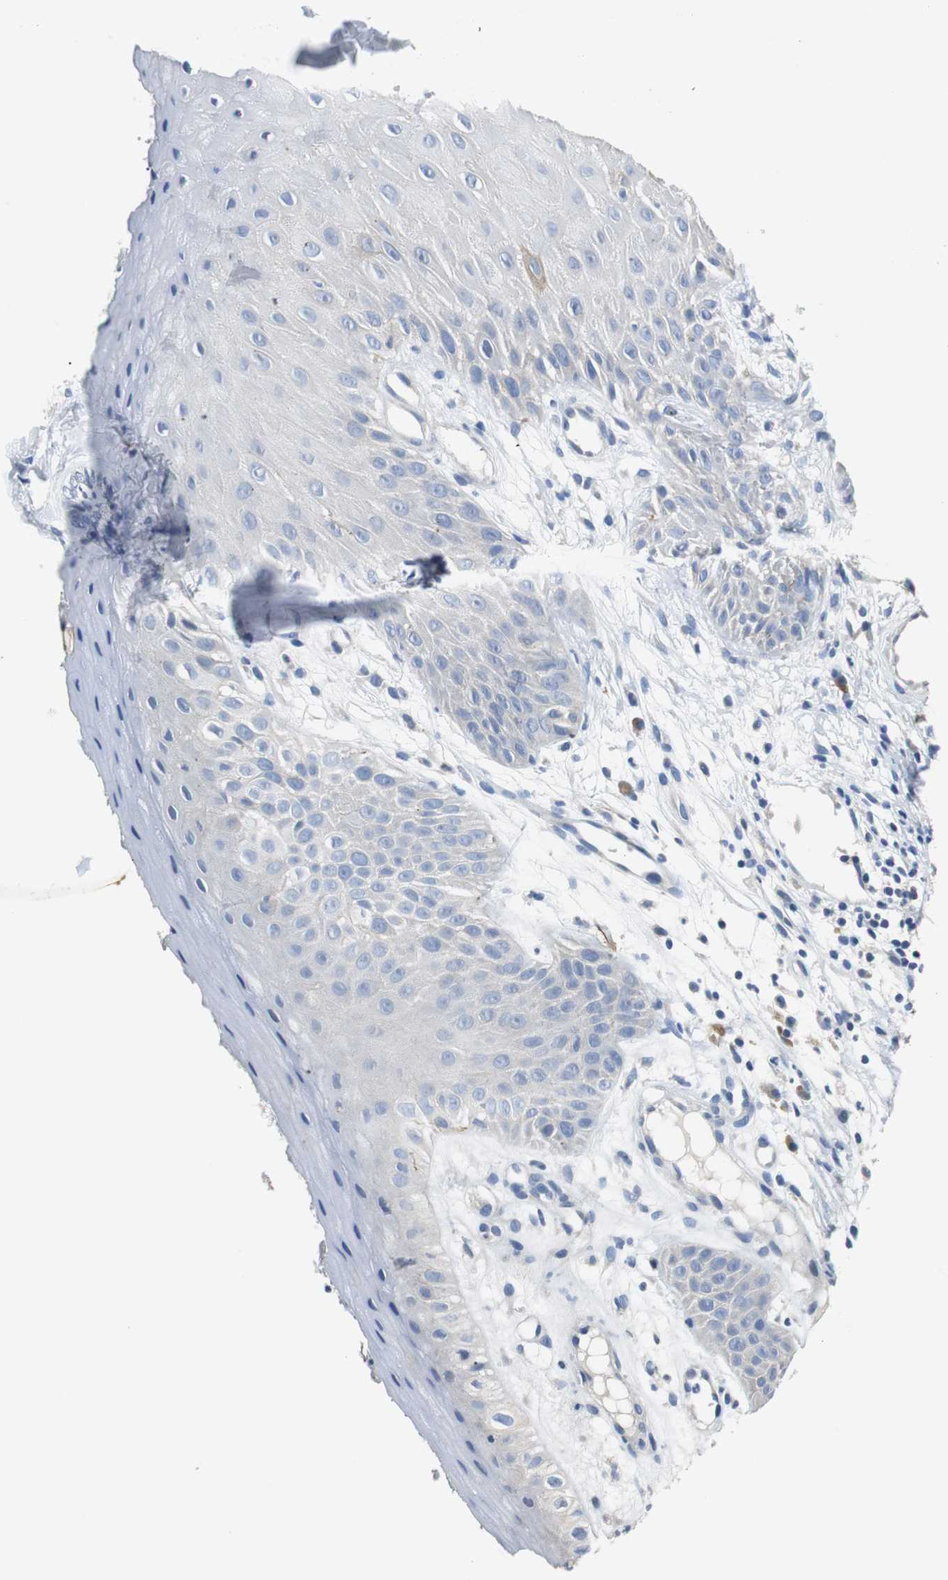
{"staining": {"intensity": "negative", "quantity": "none", "location": "none"}, "tissue": "skin cancer", "cell_type": "Tumor cells", "image_type": "cancer", "snomed": [{"axis": "morphology", "description": "Basal cell carcinoma"}, {"axis": "topography", "description": "Skin"}], "caption": "DAB immunohistochemical staining of human basal cell carcinoma (skin) shows no significant expression in tumor cells. The staining is performed using DAB (3,3'-diaminobenzidine) brown chromogen with nuclei counter-stained in using hematoxylin.", "gene": "PCK1", "patient": {"sex": "male", "age": 87}}